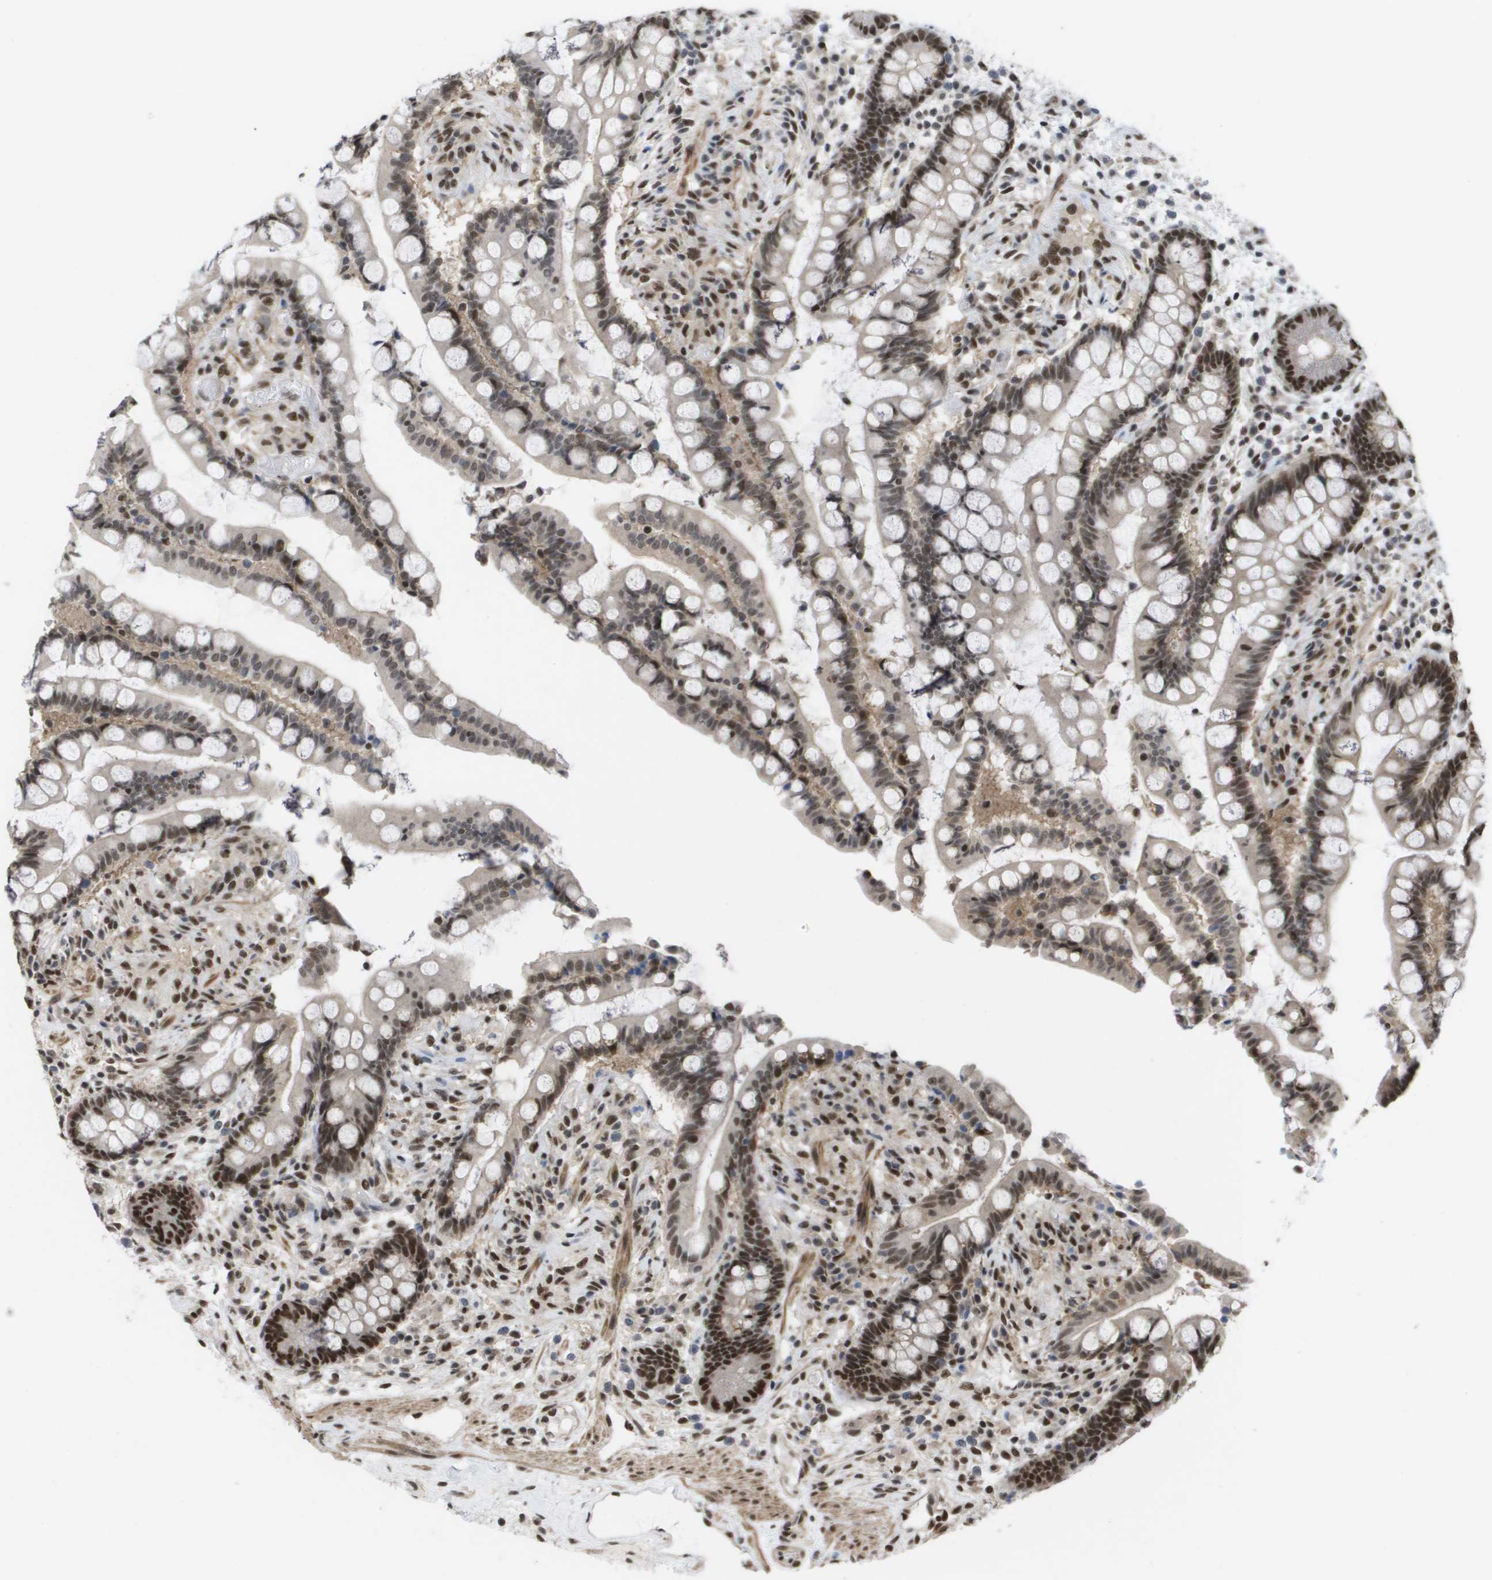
{"staining": {"intensity": "strong", "quantity": ">75%", "location": "nuclear"}, "tissue": "colon", "cell_type": "Endothelial cells", "image_type": "normal", "snomed": [{"axis": "morphology", "description": "Normal tissue, NOS"}, {"axis": "topography", "description": "Colon"}], "caption": "Colon was stained to show a protein in brown. There is high levels of strong nuclear positivity in approximately >75% of endothelial cells. Ihc stains the protein in brown and the nuclei are stained blue.", "gene": "CDT1", "patient": {"sex": "male", "age": 73}}